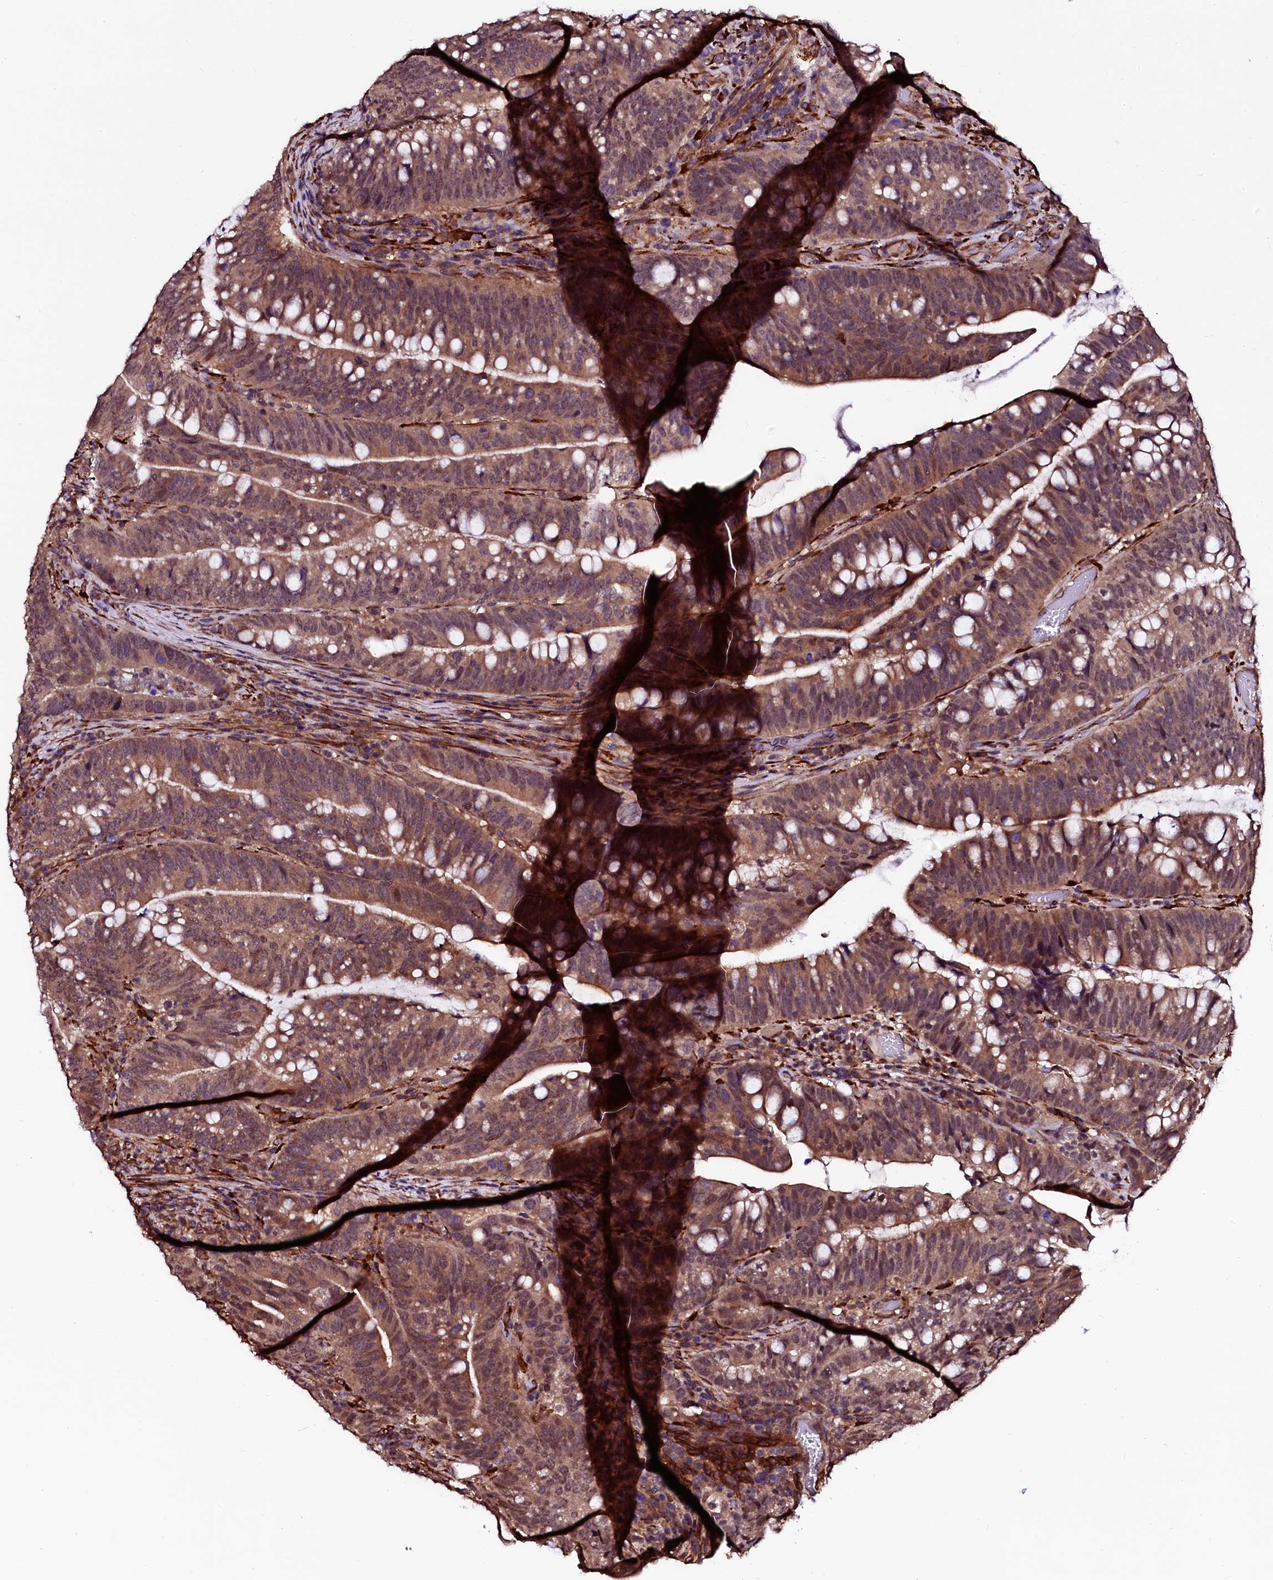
{"staining": {"intensity": "moderate", "quantity": ">75%", "location": "cytoplasmic/membranous"}, "tissue": "colorectal cancer", "cell_type": "Tumor cells", "image_type": "cancer", "snomed": [{"axis": "morphology", "description": "Adenocarcinoma, NOS"}, {"axis": "topography", "description": "Colon"}], "caption": "High-power microscopy captured an immunohistochemistry (IHC) micrograph of colorectal adenocarcinoma, revealing moderate cytoplasmic/membranous positivity in about >75% of tumor cells. (brown staining indicates protein expression, while blue staining denotes nuclei).", "gene": "N4BP1", "patient": {"sex": "female", "age": 66}}